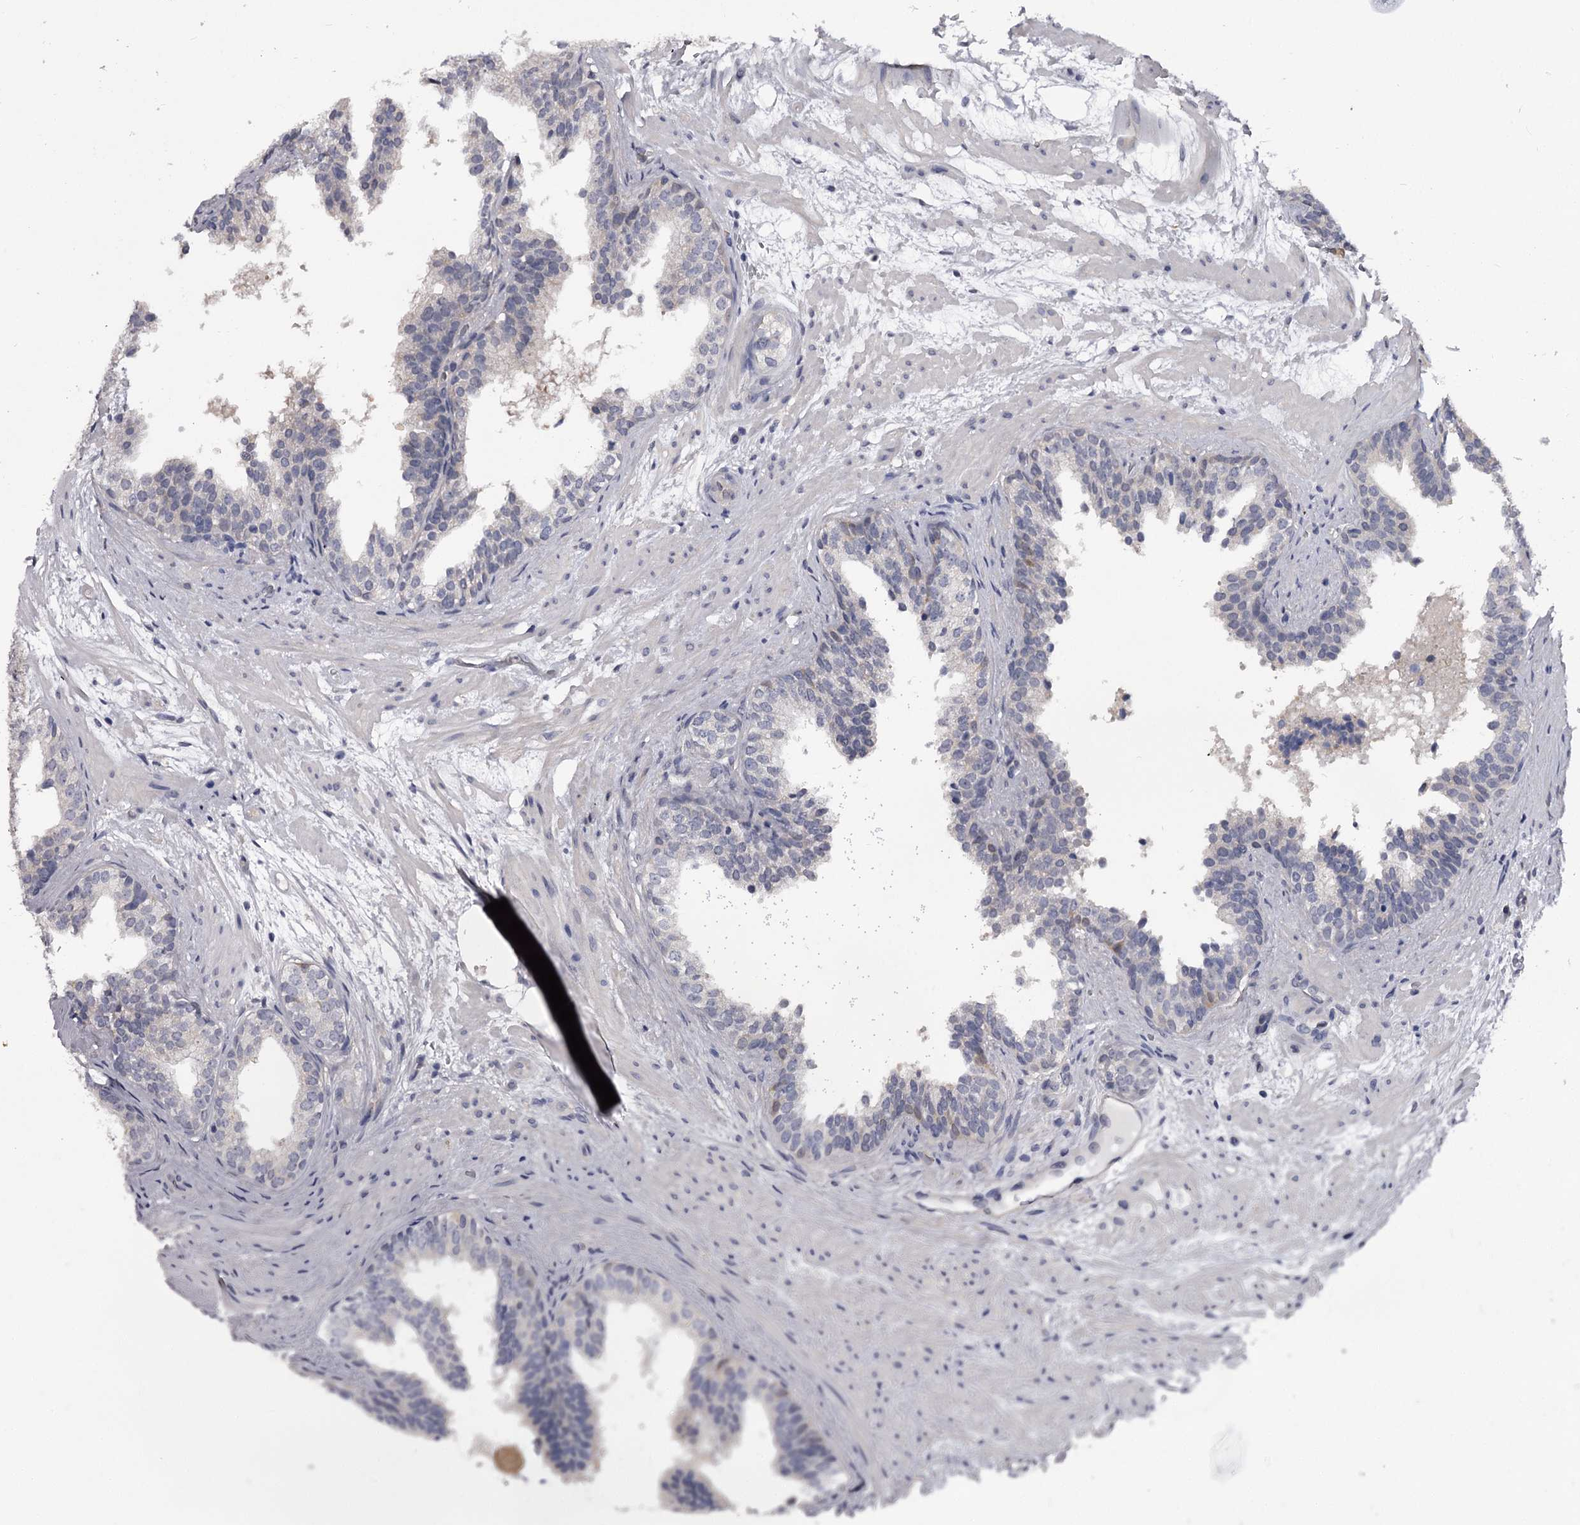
{"staining": {"intensity": "negative", "quantity": "none", "location": "none"}, "tissue": "prostate cancer", "cell_type": "Tumor cells", "image_type": "cancer", "snomed": [{"axis": "morphology", "description": "Adenocarcinoma, High grade"}, {"axis": "topography", "description": "Prostate"}], "caption": "Protein analysis of prostate cancer reveals no significant staining in tumor cells.", "gene": "GSTO1", "patient": {"sex": "male", "age": 59}}